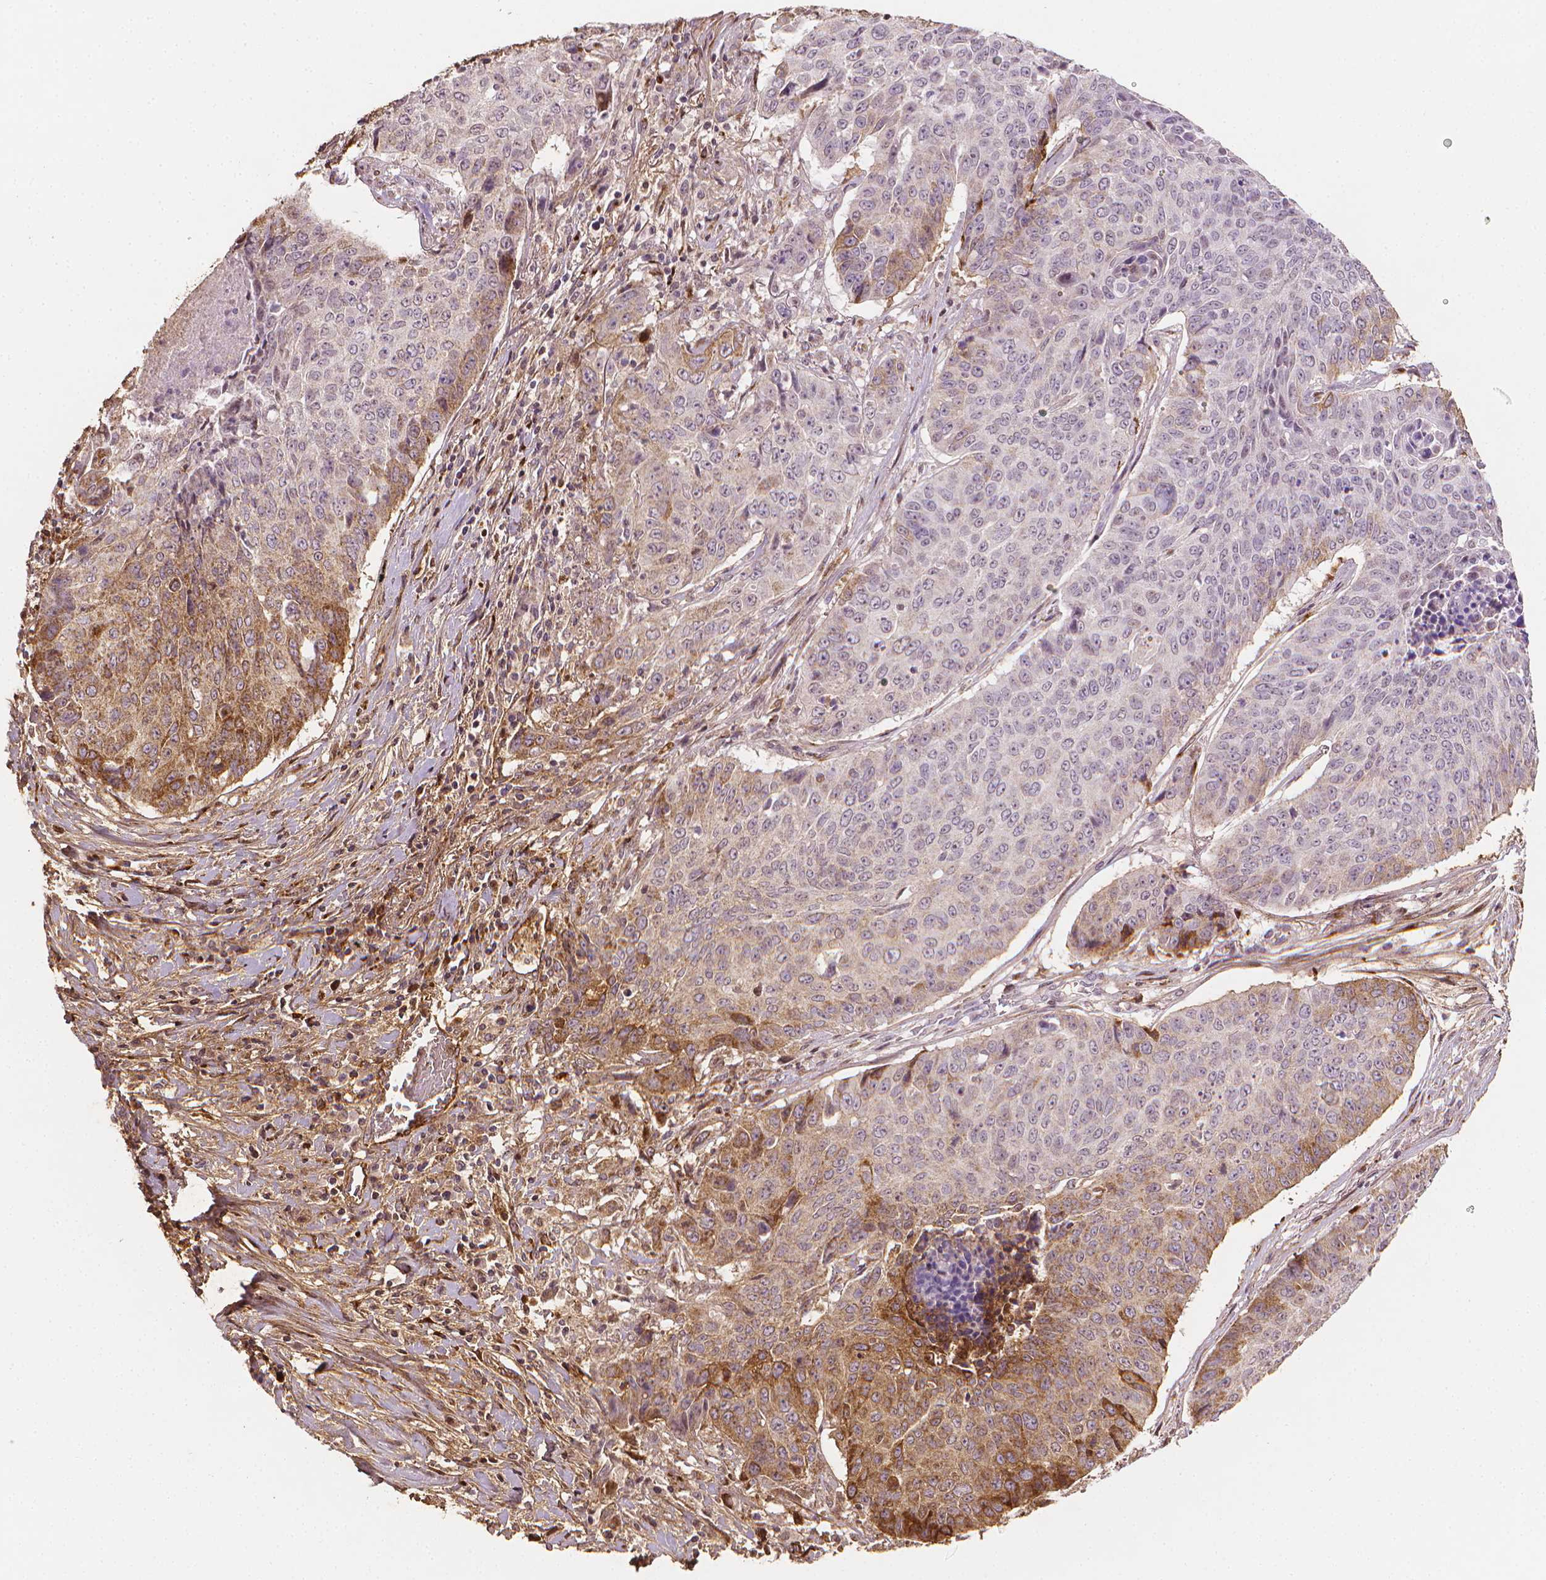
{"staining": {"intensity": "moderate", "quantity": "<25%", "location": "cytoplasmic/membranous"}, "tissue": "lung cancer", "cell_type": "Tumor cells", "image_type": "cancer", "snomed": [{"axis": "morphology", "description": "Normal tissue, NOS"}, {"axis": "morphology", "description": "Squamous cell carcinoma, NOS"}, {"axis": "topography", "description": "Bronchus"}, {"axis": "topography", "description": "Lung"}], "caption": "There is low levels of moderate cytoplasmic/membranous positivity in tumor cells of squamous cell carcinoma (lung), as demonstrated by immunohistochemical staining (brown color).", "gene": "DCN", "patient": {"sex": "male", "age": 64}}